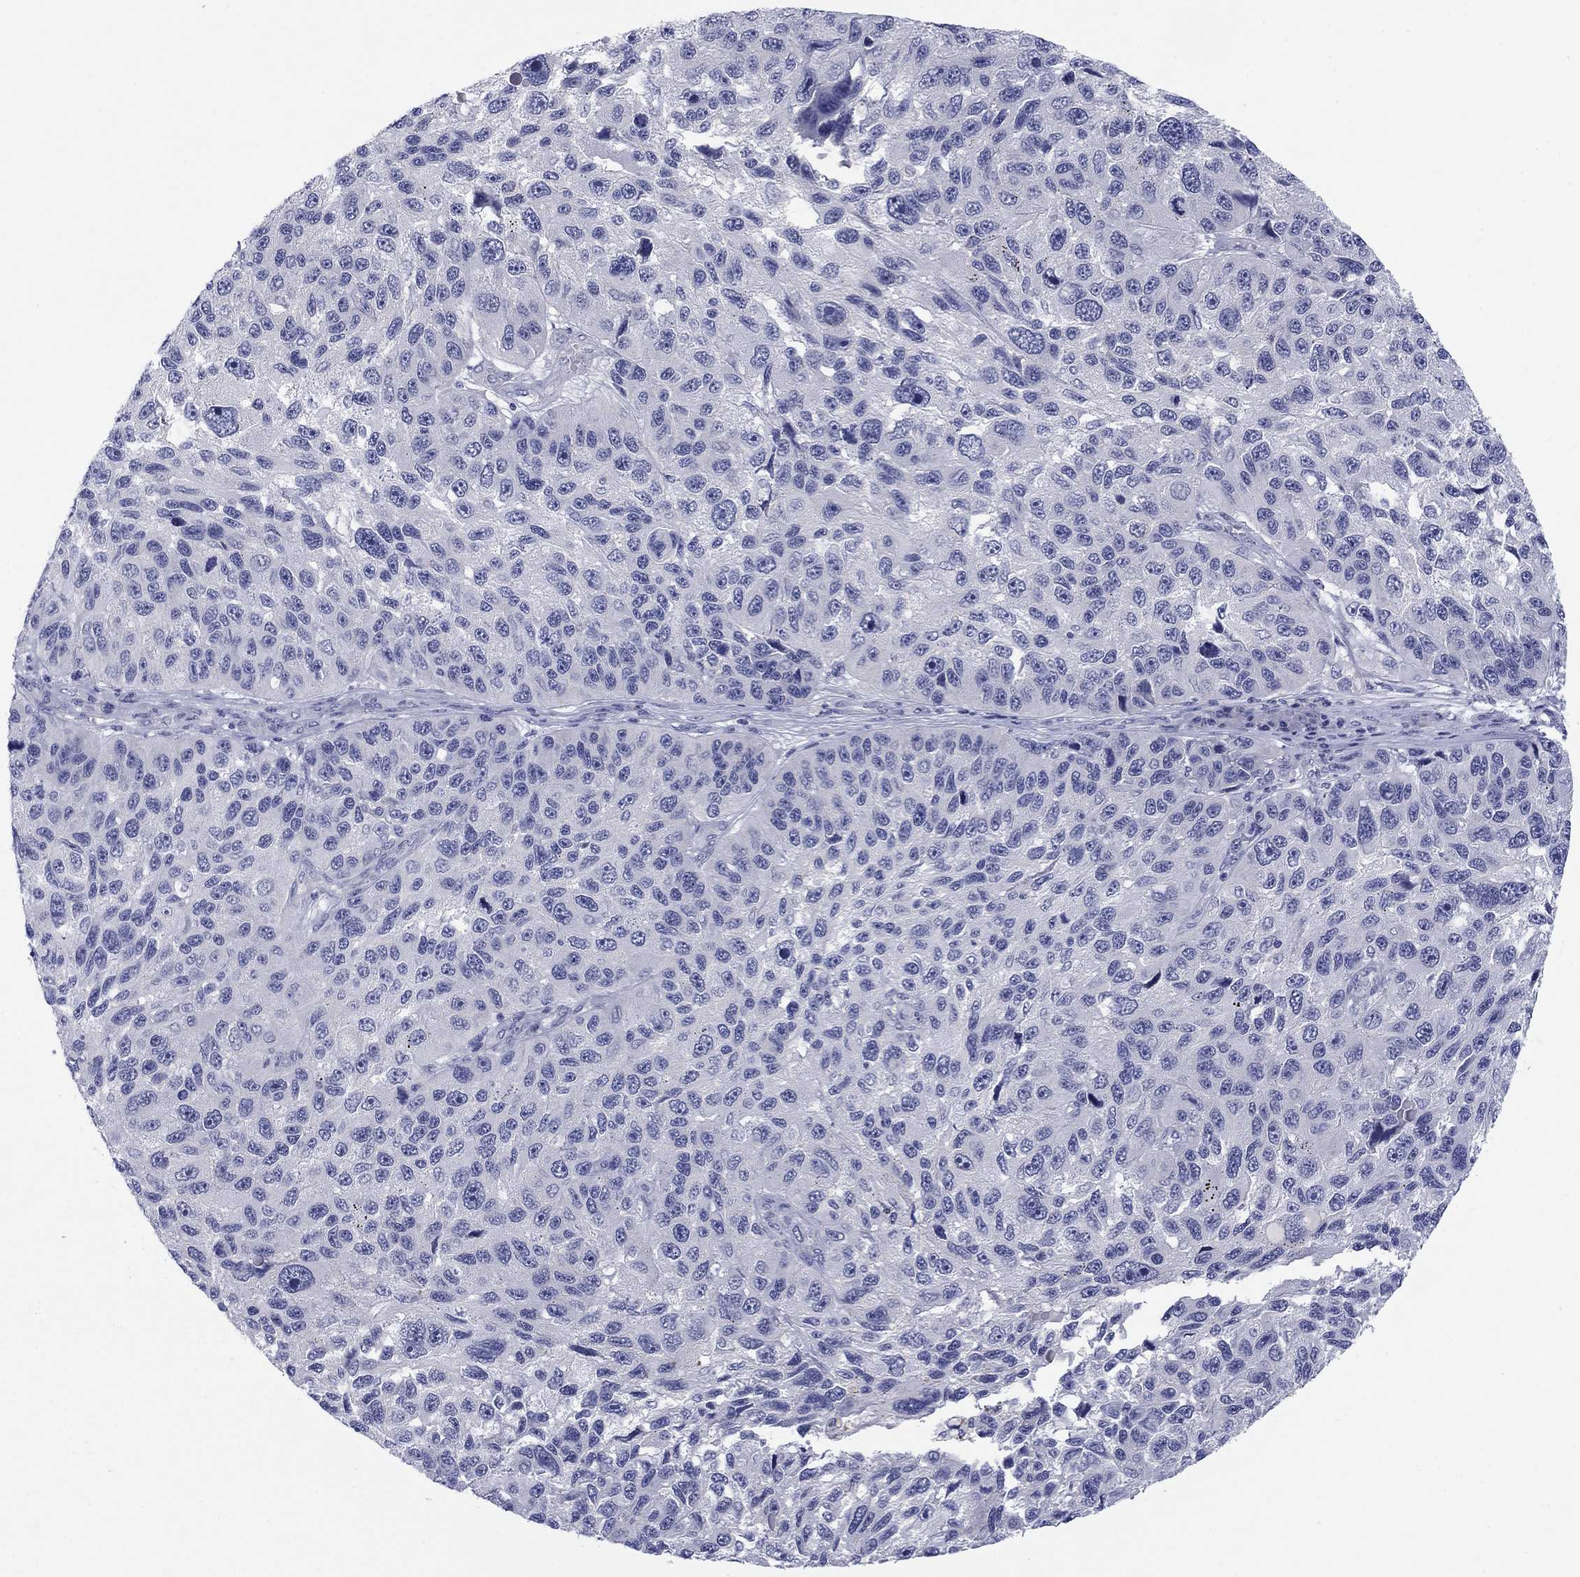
{"staining": {"intensity": "negative", "quantity": "none", "location": "none"}, "tissue": "melanoma", "cell_type": "Tumor cells", "image_type": "cancer", "snomed": [{"axis": "morphology", "description": "Malignant melanoma, NOS"}, {"axis": "topography", "description": "Skin"}], "caption": "High magnification brightfield microscopy of malignant melanoma stained with DAB (brown) and counterstained with hematoxylin (blue): tumor cells show no significant staining. Brightfield microscopy of IHC stained with DAB (3,3'-diaminobenzidine) (brown) and hematoxylin (blue), captured at high magnification.", "gene": "CACNA1A", "patient": {"sex": "male", "age": 53}}